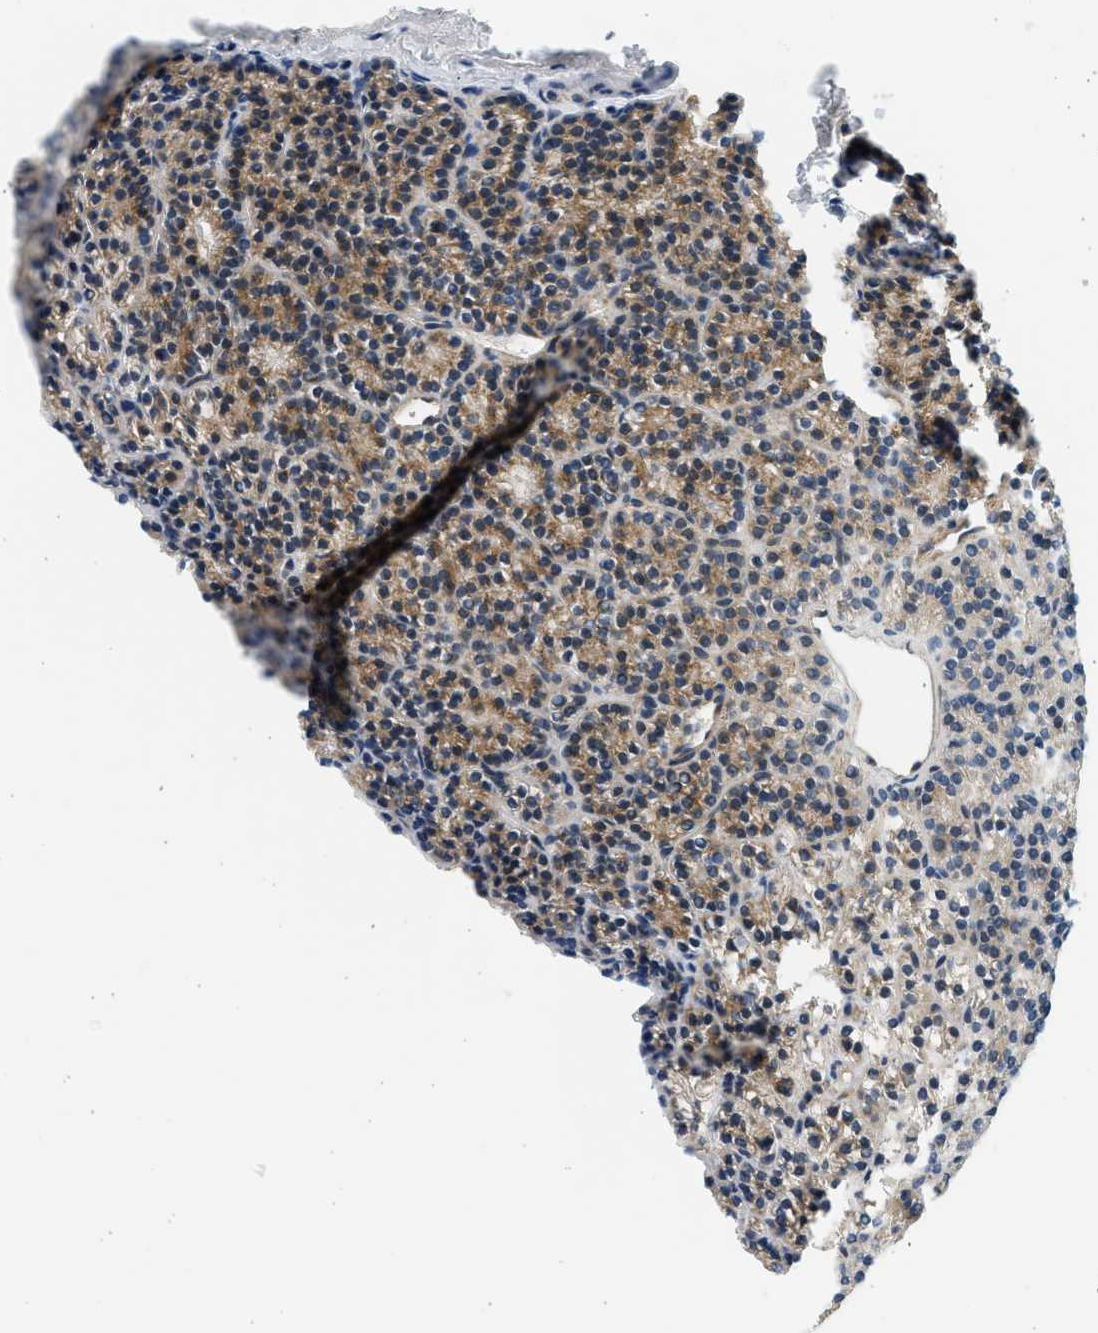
{"staining": {"intensity": "moderate", "quantity": ">75%", "location": "cytoplasmic/membranous"}, "tissue": "parathyroid gland", "cell_type": "Glandular cells", "image_type": "normal", "snomed": [{"axis": "morphology", "description": "Normal tissue, NOS"}, {"axis": "morphology", "description": "Adenoma, NOS"}, {"axis": "topography", "description": "Parathyroid gland"}], "caption": "Human parathyroid gland stained with a protein marker reveals moderate staining in glandular cells.", "gene": "KDELR2", "patient": {"sex": "female", "age": 64}}